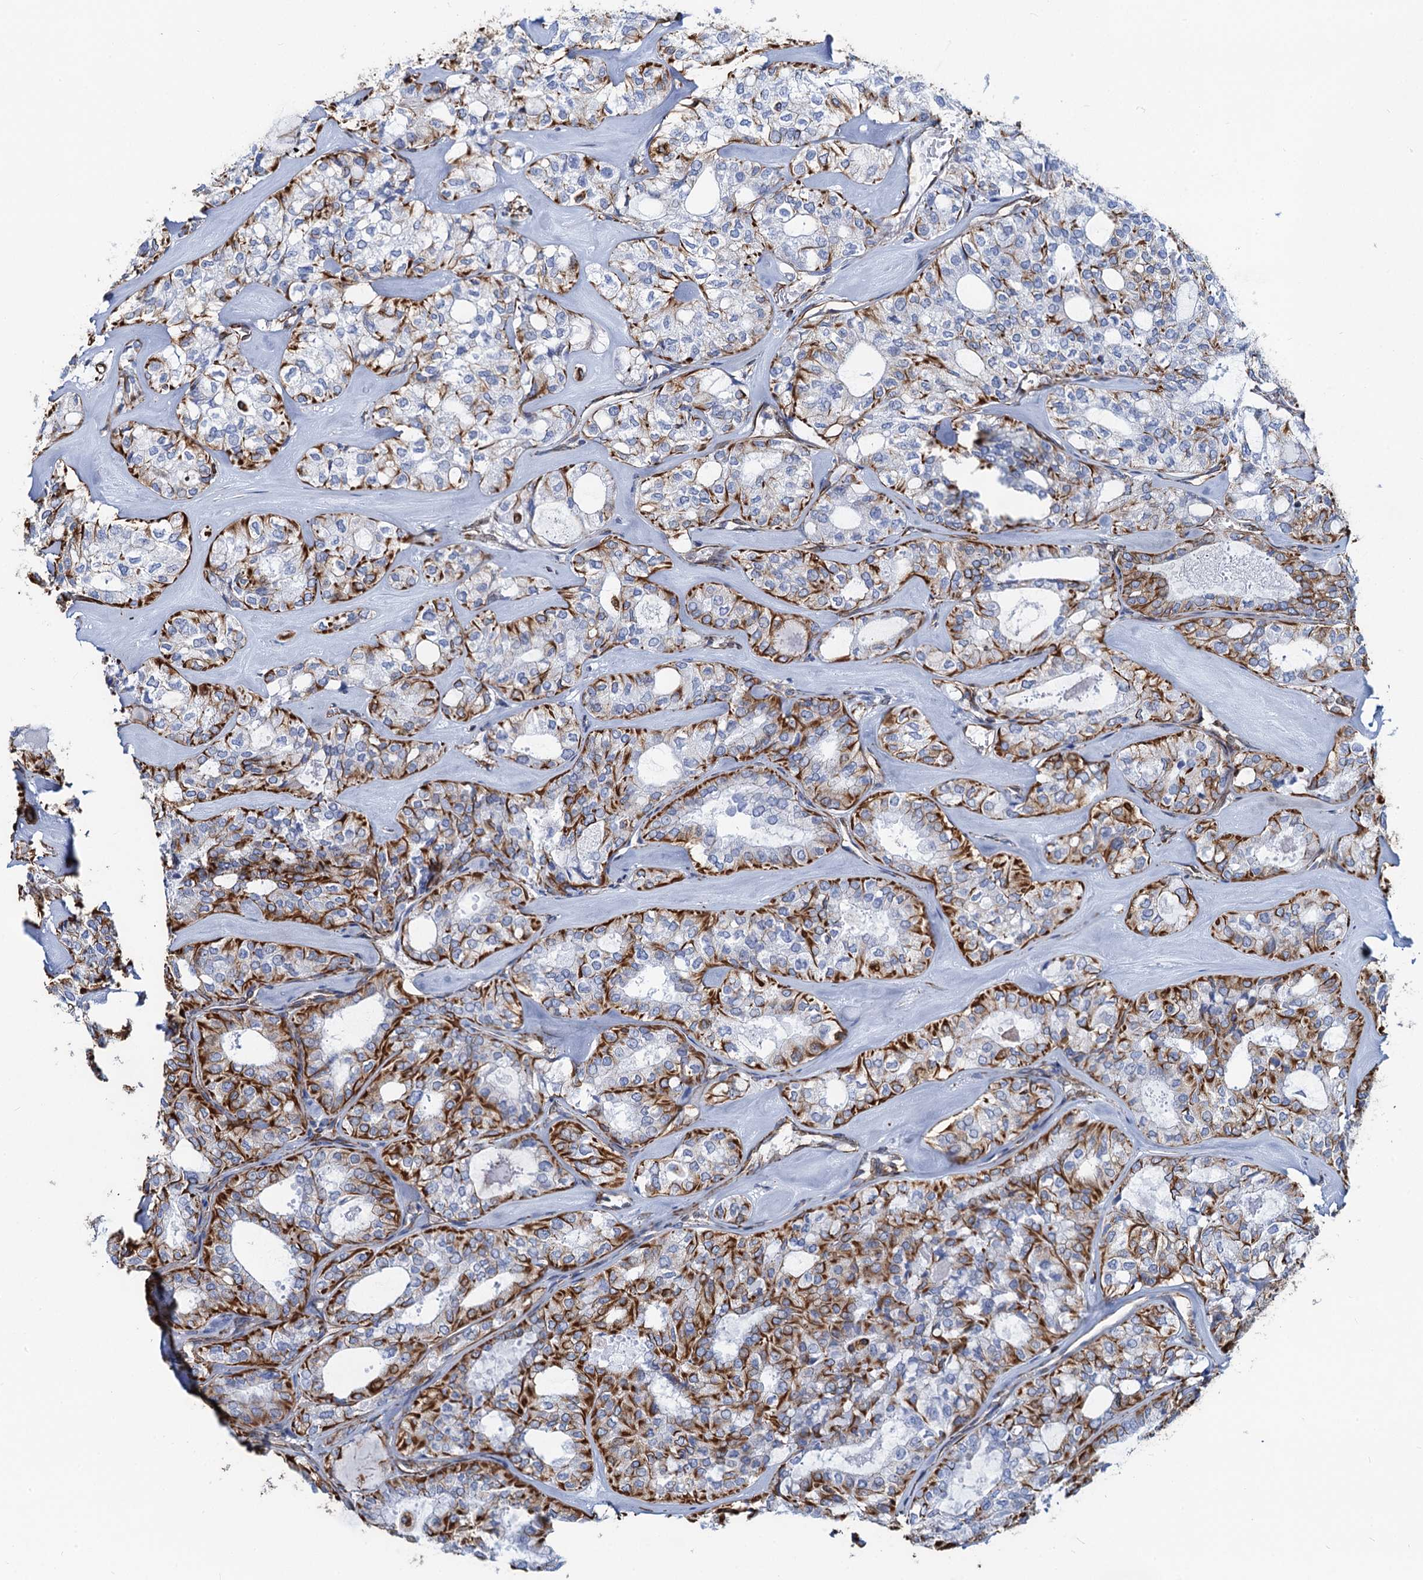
{"staining": {"intensity": "strong", "quantity": "25%-75%", "location": "cytoplasmic/membranous"}, "tissue": "thyroid cancer", "cell_type": "Tumor cells", "image_type": "cancer", "snomed": [{"axis": "morphology", "description": "Follicular adenoma carcinoma, NOS"}, {"axis": "topography", "description": "Thyroid gland"}], "caption": "Immunohistochemical staining of thyroid cancer demonstrates high levels of strong cytoplasmic/membranous protein staining in approximately 25%-75% of tumor cells.", "gene": "PGM2", "patient": {"sex": "male", "age": 75}}